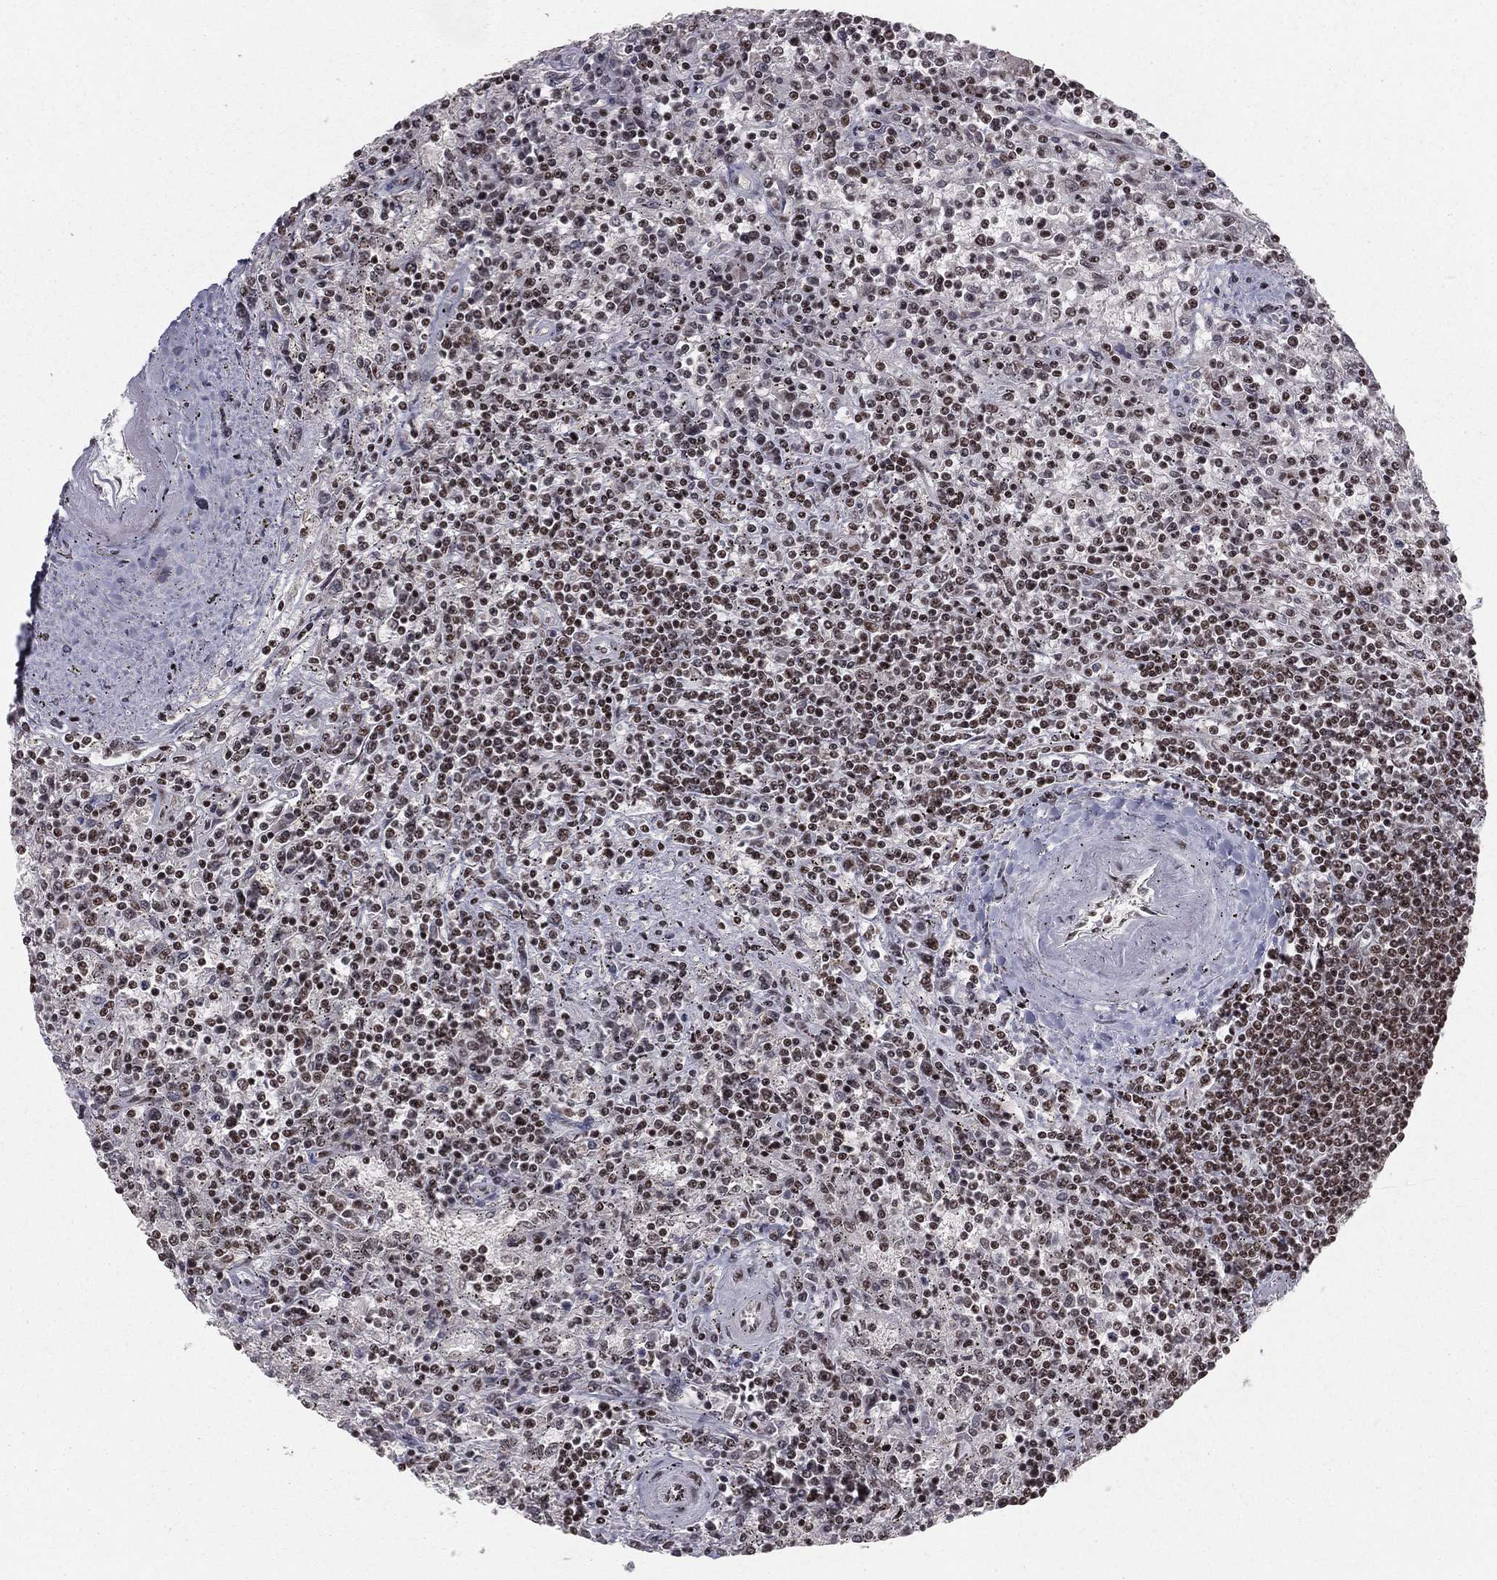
{"staining": {"intensity": "moderate", "quantity": ">75%", "location": "nuclear"}, "tissue": "lymphoma", "cell_type": "Tumor cells", "image_type": "cancer", "snomed": [{"axis": "morphology", "description": "Malignant lymphoma, non-Hodgkin's type, Low grade"}, {"axis": "topography", "description": "Spleen"}], "caption": "Protein expression analysis of low-grade malignant lymphoma, non-Hodgkin's type exhibits moderate nuclear expression in about >75% of tumor cells.", "gene": "NFYB", "patient": {"sex": "male", "age": 62}}